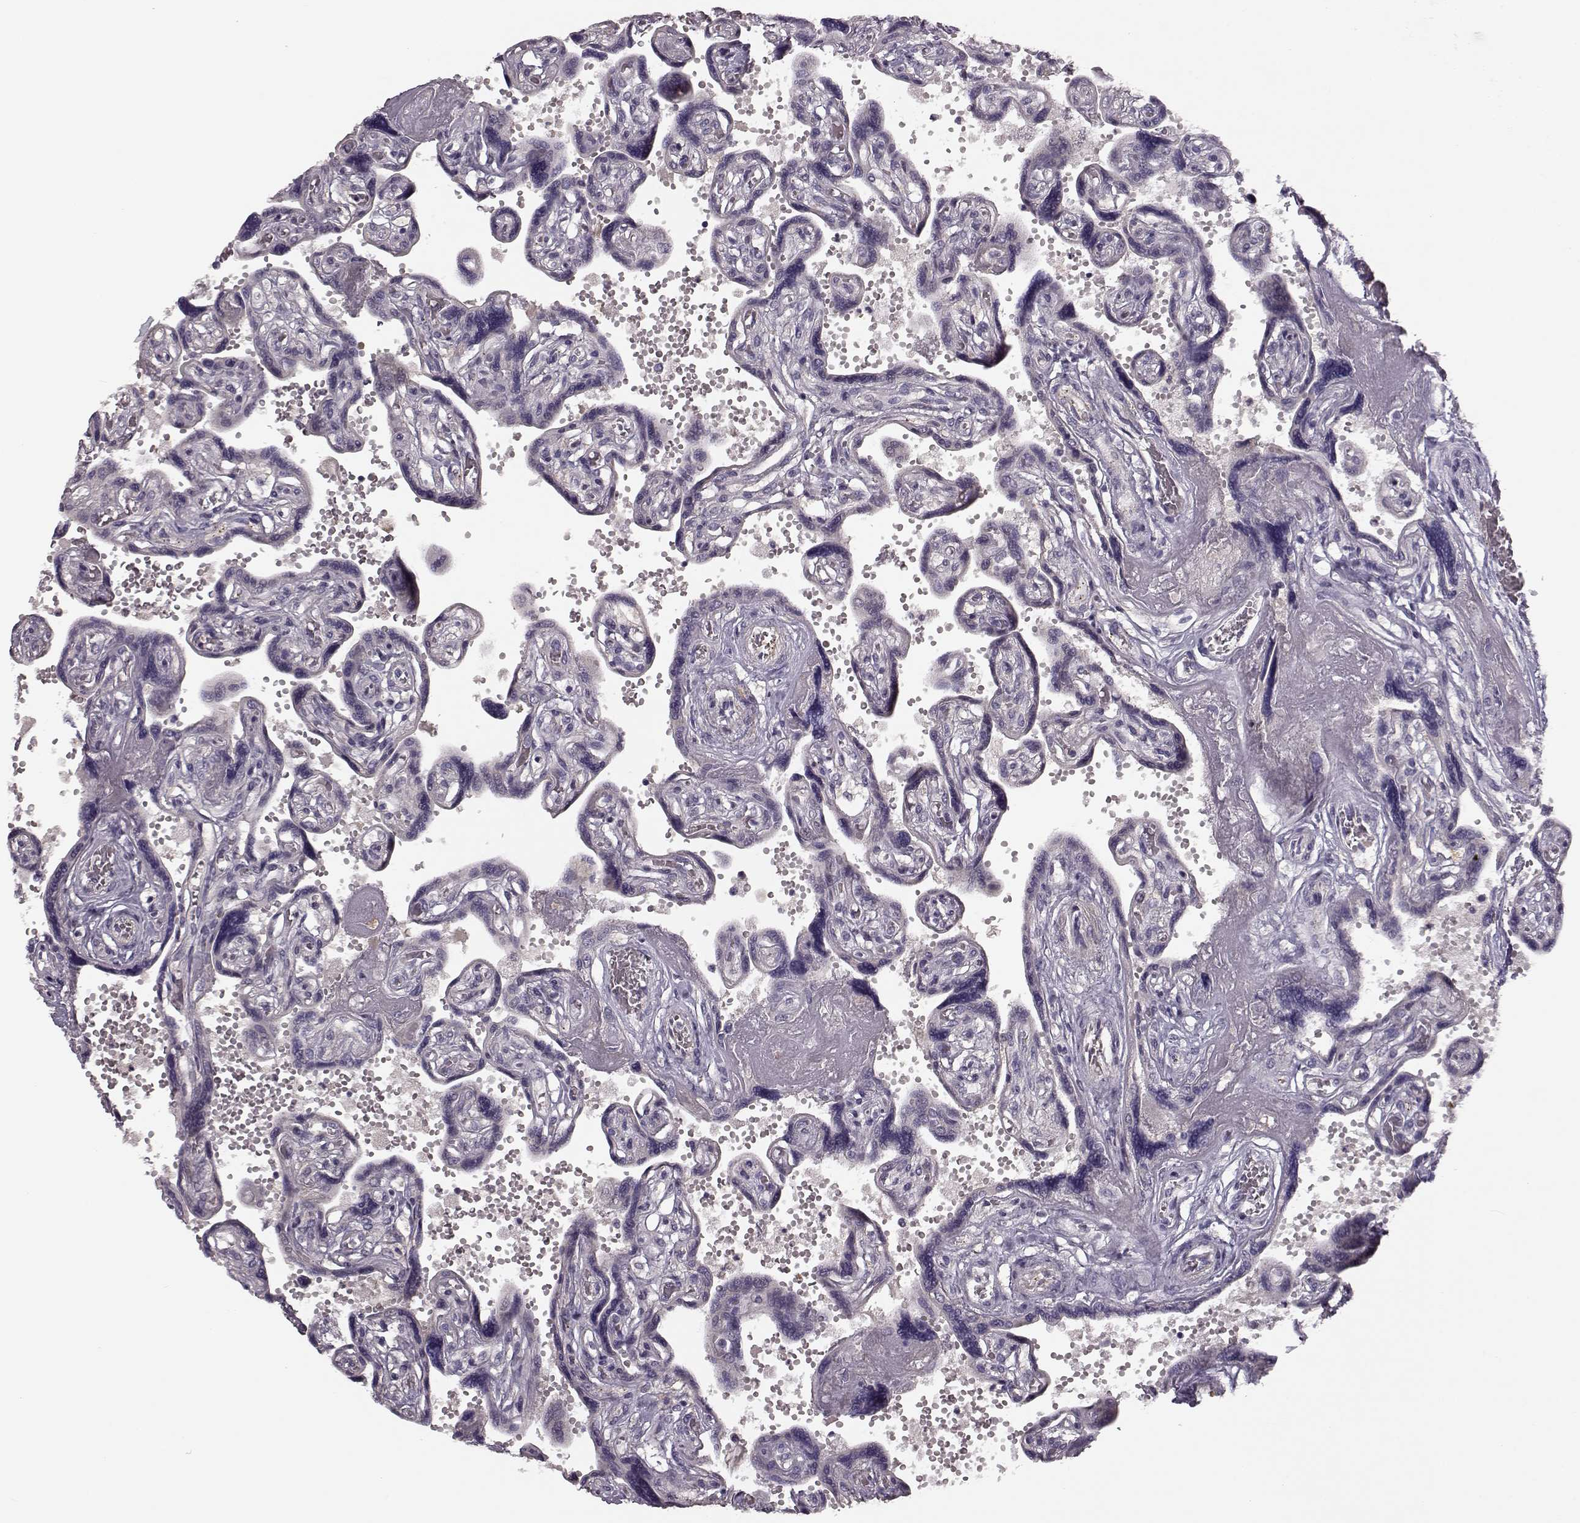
{"staining": {"intensity": "weak", "quantity": ">75%", "location": "cytoplasmic/membranous"}, "tissue": "placenta", "cell_type": "Decidual cells", "image_type": "normal", "snomed": [{"axis": "morphology", "description": "Normal tissue, NOS"}, {"axis": "topography", "description": "Placenta"}], "caption": "This is a histology image of immunohistochemistry staining of normal placenta, which shows weak positivity in the cytoplasmic/membranous of decidual cells.", "gene": "MTR", "patient": {"sex": "female", "age": 32}}